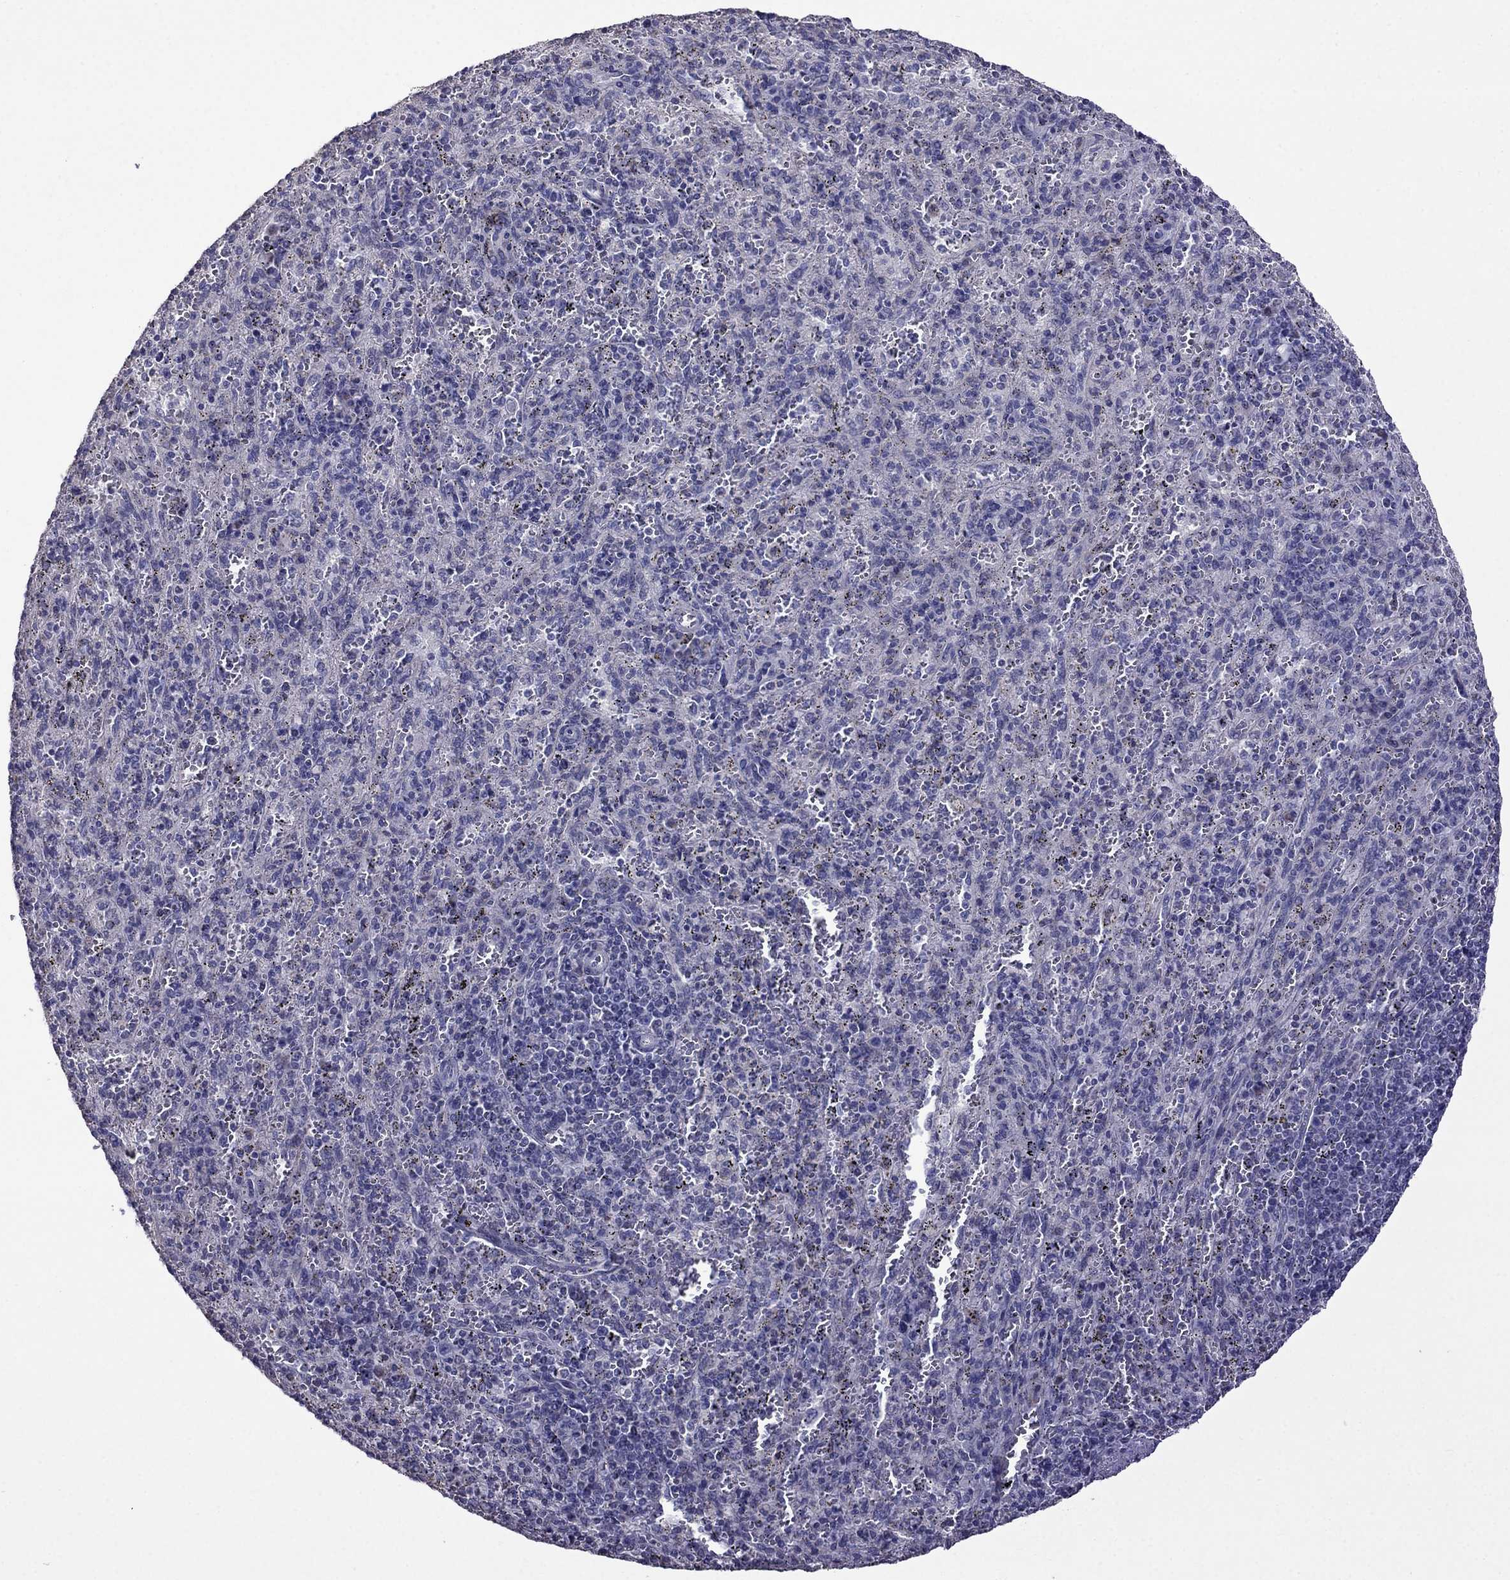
{"staining": {"intensity": "negative", "quantity": "none", "location": "none"}, "tissue": "spleen", "cell_type": "Cells in red pulp", "image_type": "normal", "snomed": [{"axis": "morphology", "description": "Normal tissue, NOS"}, {"axis": "topography", "description": "Spleen"}], "caption": "Spleen was stained to show a protein in brown. There is no significant staining in cells in red pulp. The staining was performed using DAB (3,3'-diaminobenzidine) to visualize the protein expression in brown, while the nuclei were stained in blue with hematoxylin (Magnification: 20x).", "gene": "AK5", "patient": {"sex": "male", "age": 57}}